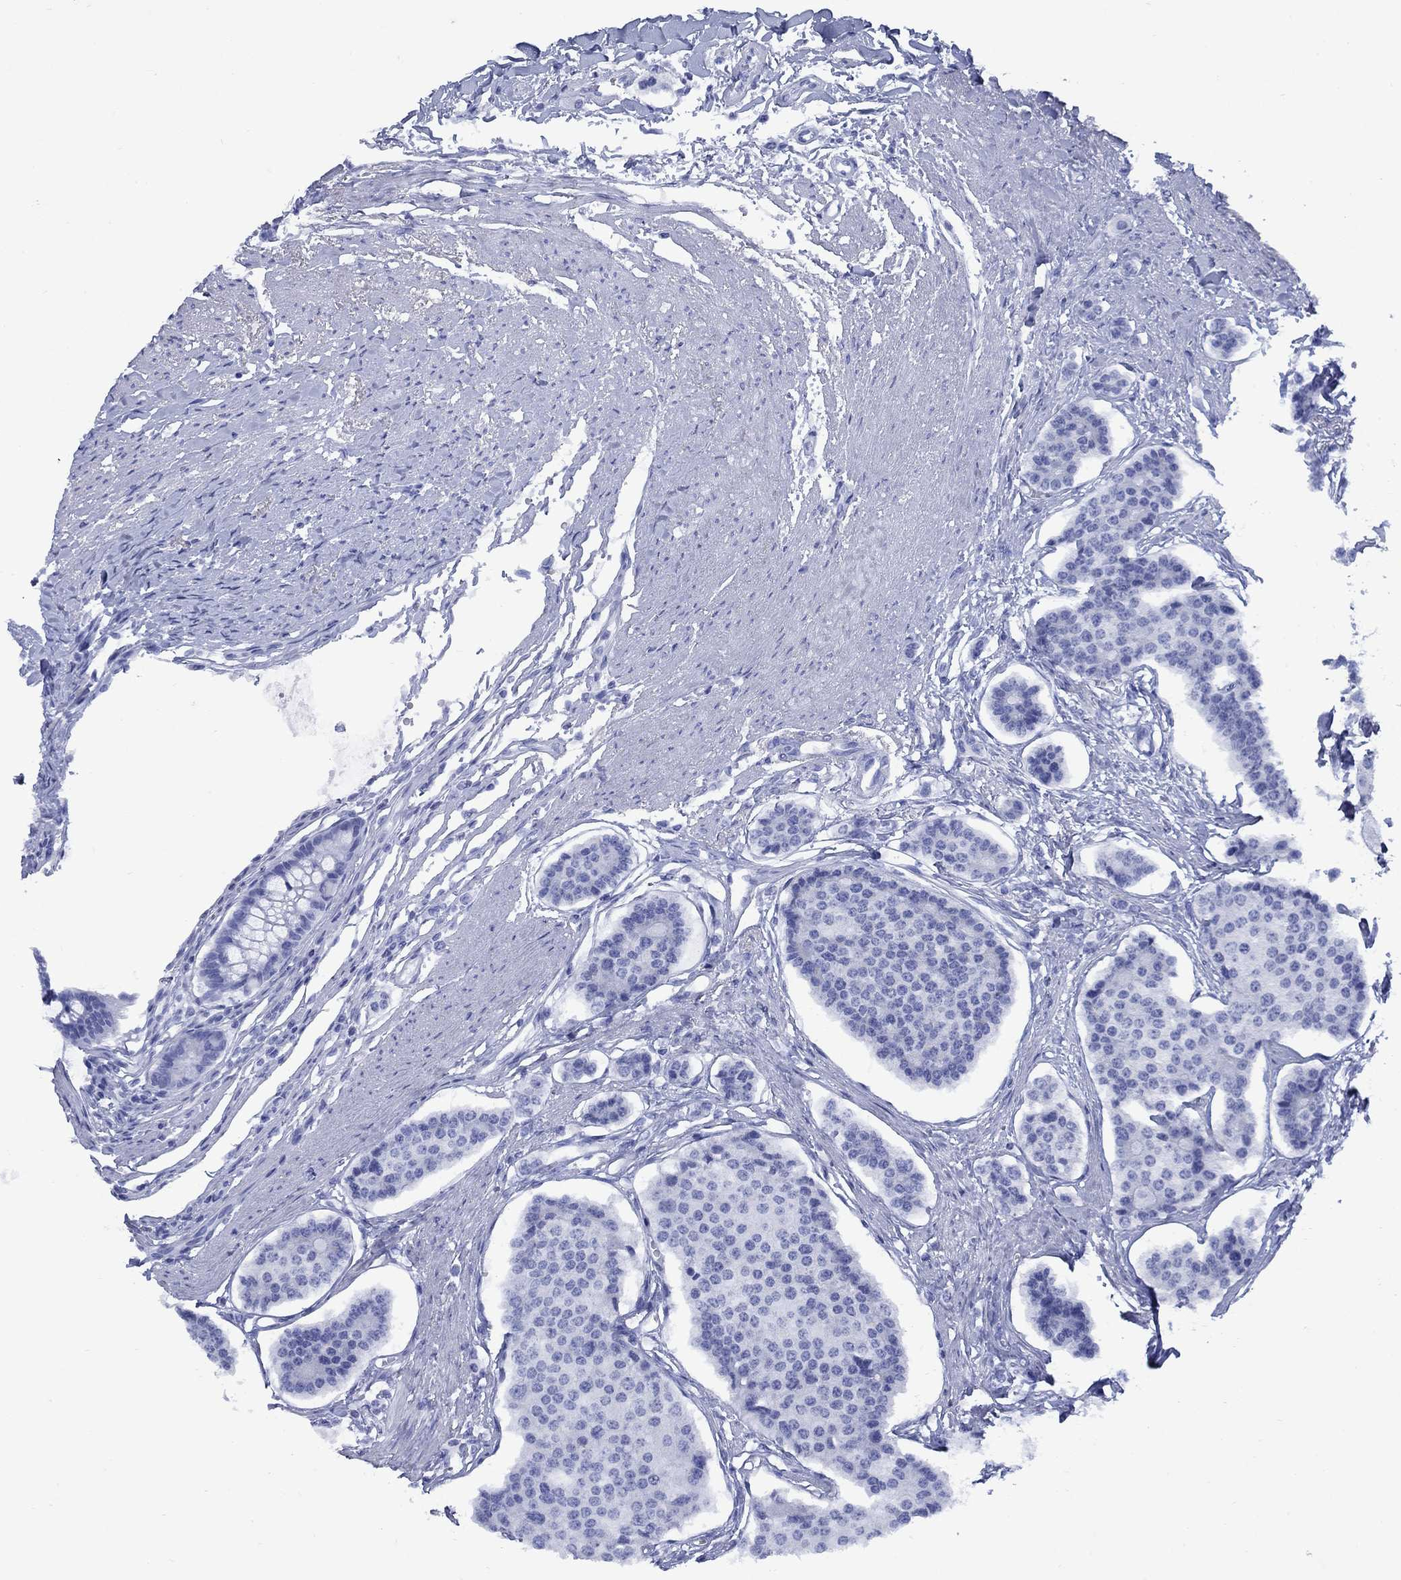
{"staining": {"intensity": "negative", "quantity": "none", "location": "none"}, "tissue": "carcinoid", "cell_type": "Tumor cells", "image_type": "cancer", "snomed": [{"axis": "morphology", "description": "Carcinoid, malignant, NOS"}, {"axis": "topography", "description": "Small intestine"}], "caption": "Immunohistochemistry (IHC) micrograph of neoplastic tissue: carcinoid (malignant) stained with DAB (3,3'-diaminobenzidine) demonstrates no significant protein expression in tumor cells.", "gene": "CD1A", "patient": {"sex": "female", "age": 65}}